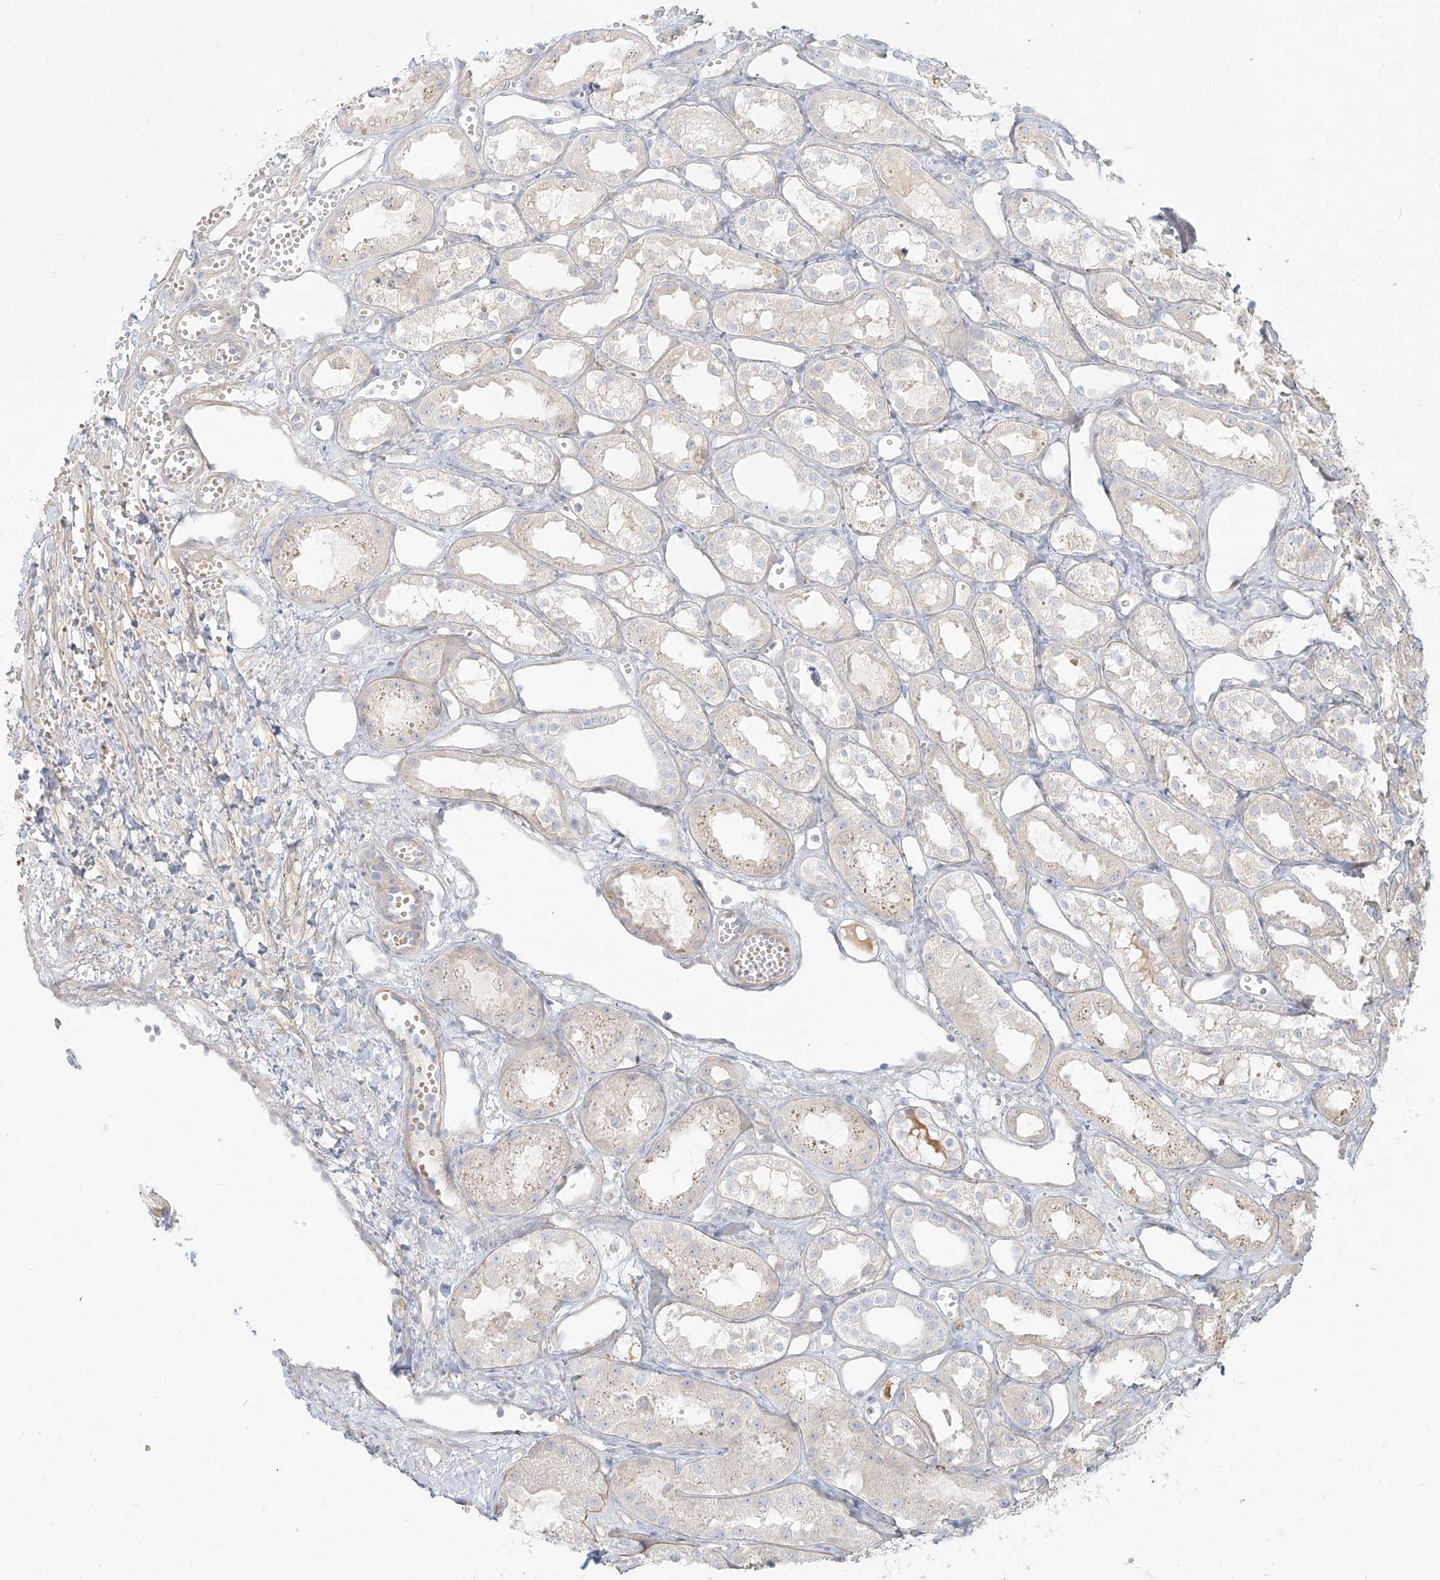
{"staining": {"intensity": "negative", "quantity": "none", "location": "none"}, "tissue": "kidney", "cell_type": "Cells in glomeruli", "image_type": "normal", "snomed": [{"axis": "morphology", "description": "Normal tissue, NOS"}, {"axis": "topography", "description": "Kidney"}], "caption": "Immunohistochemistry (IHC) histopathology image of normal human kidney stained for a protein (brown), which exhibits no expression in cells in glomeruli.", "gene": "UPK1B", "patient": {"sex": "male", "age": 16}}